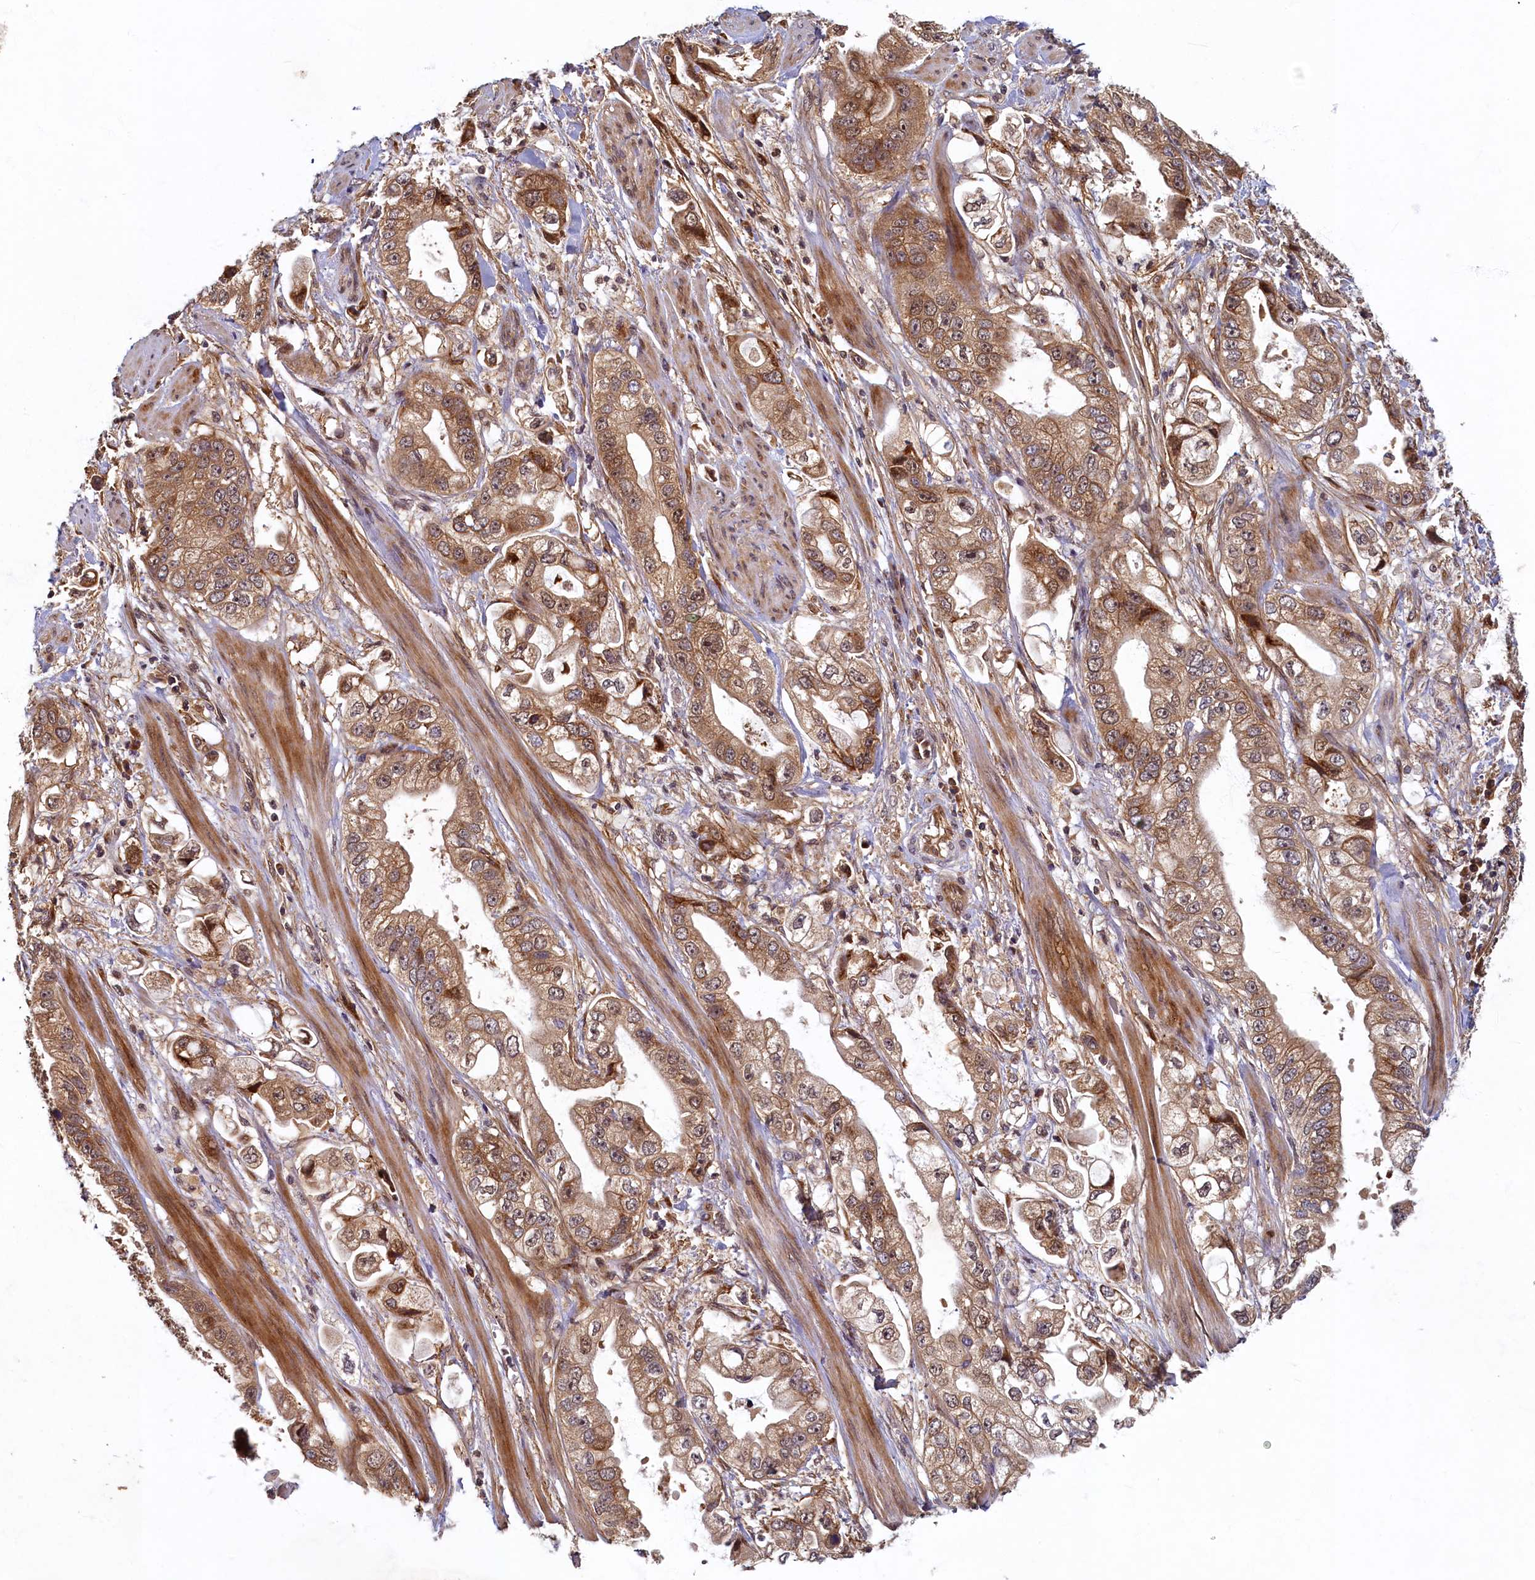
{"staining": {"intensity": "moderate", "quantity": ">75%", "location": "cytoplasmic/membranous,nuclear"}, "tissue": "stomach cancer", "cell_type": "Tumor cells", "image_type": "cancer", "snomed": [{"axis": "morphology", "description": "Adenocarcinoma, NOS"}, {"axis": "topography", "description": "Stomach"}], "caption": "A brown stain labels moderate cytoplasmic/membranous and nuclear staining of a protein in human stomach cancer tumor cells.", "gene": "LCMT2", "patient": {"sex": "male", "age": 62}}